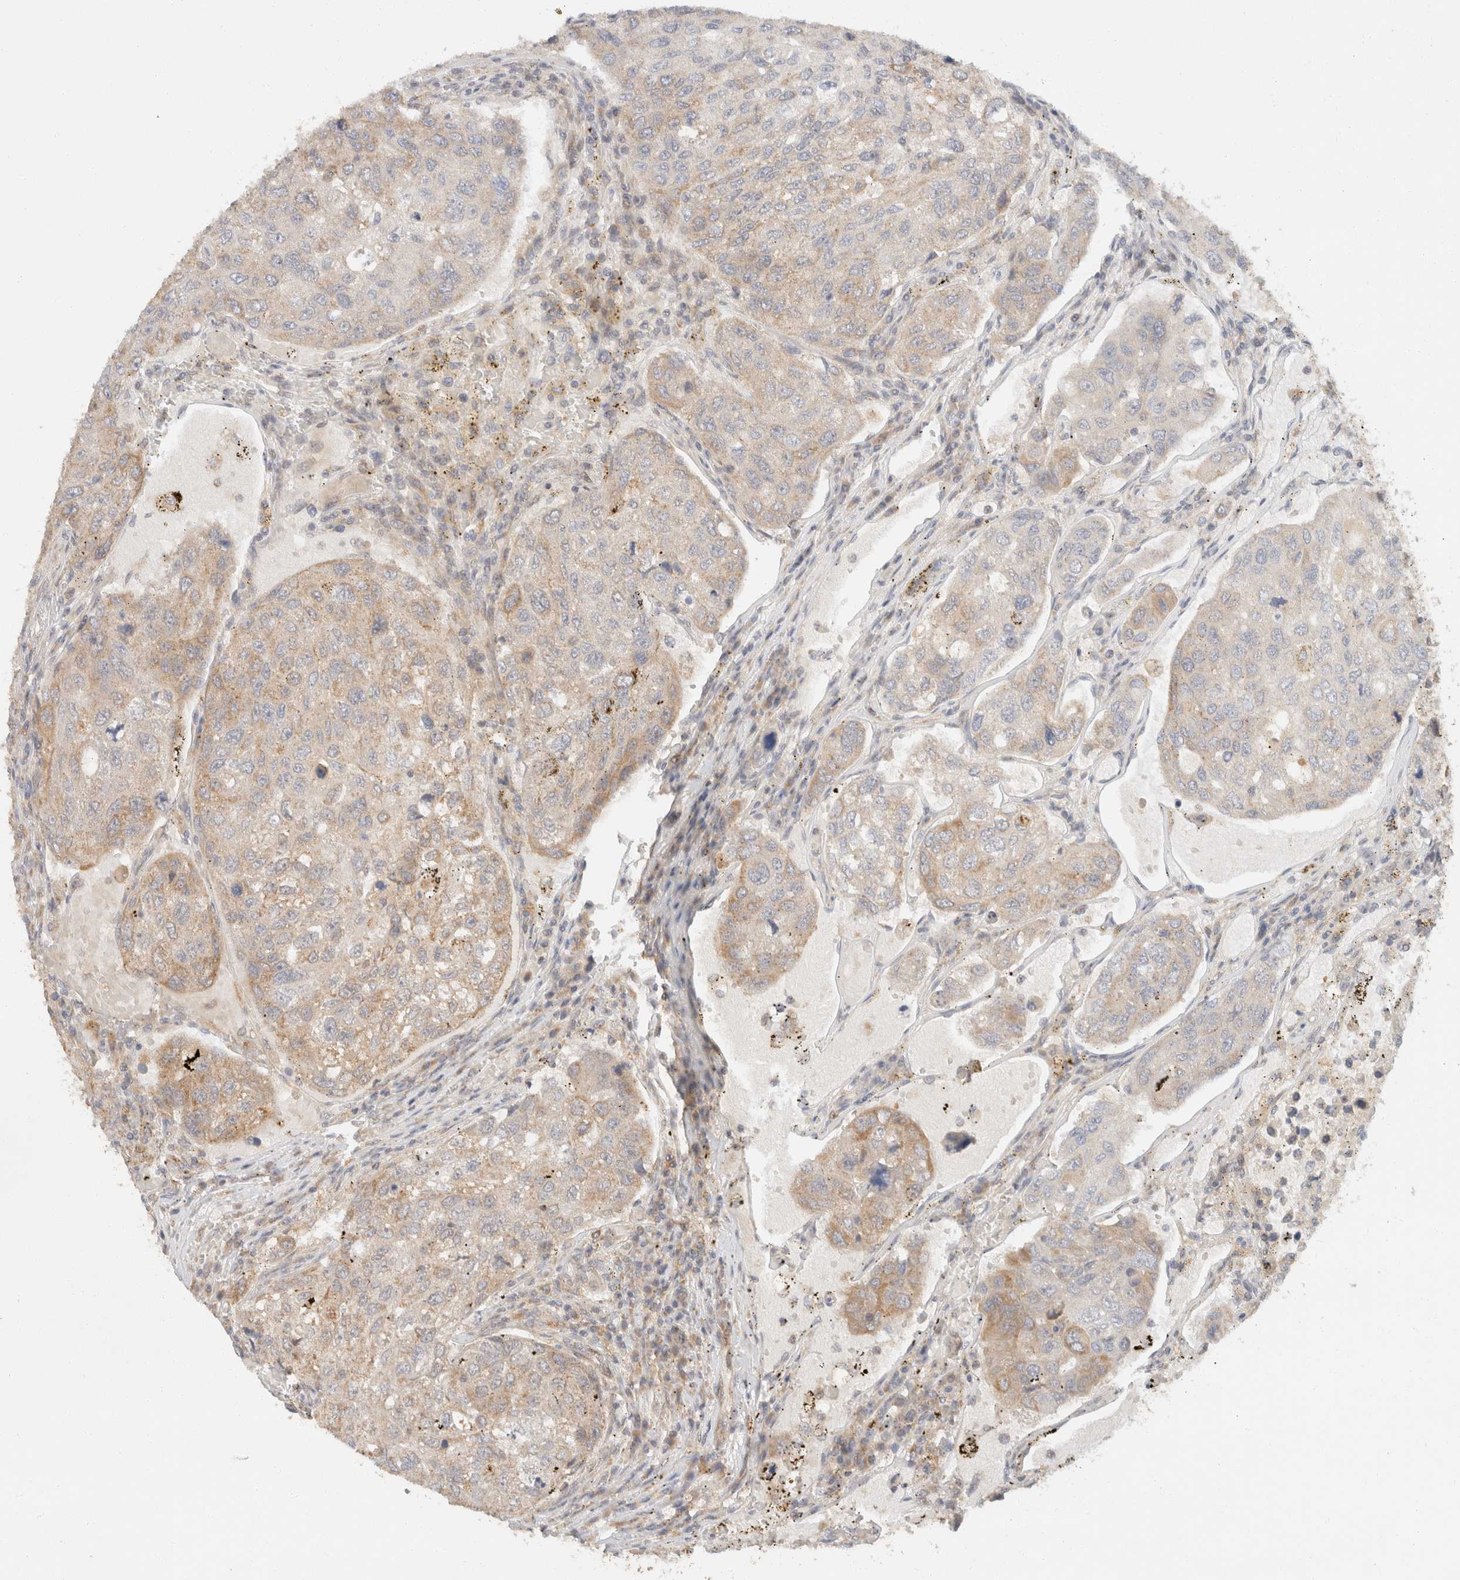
{"staining": {"intensity": "weak", "quantity": "<25%", "location": "cytoplasmic/membranous"}, "tissue": "urothelial cancer", "cell_type": "Tumor cells", "image_type": "cancer", "snomed": [{"axis": "morphology", "description": "Urothelial carcinoma, High grade"}, {"axis": "topography", "description": "Lymph node"}, {"axis": "topography", "description": "Urinary bladder"}], "caption": "DAB (3,3'-diaminobenzidine) immunohistochemical staining of human urothelial carcinoma (high-grade) demonstrates no significant positivity in tumor cells.", "gene": "TACC1", "patient": {"sex": "male", "age": 51}}